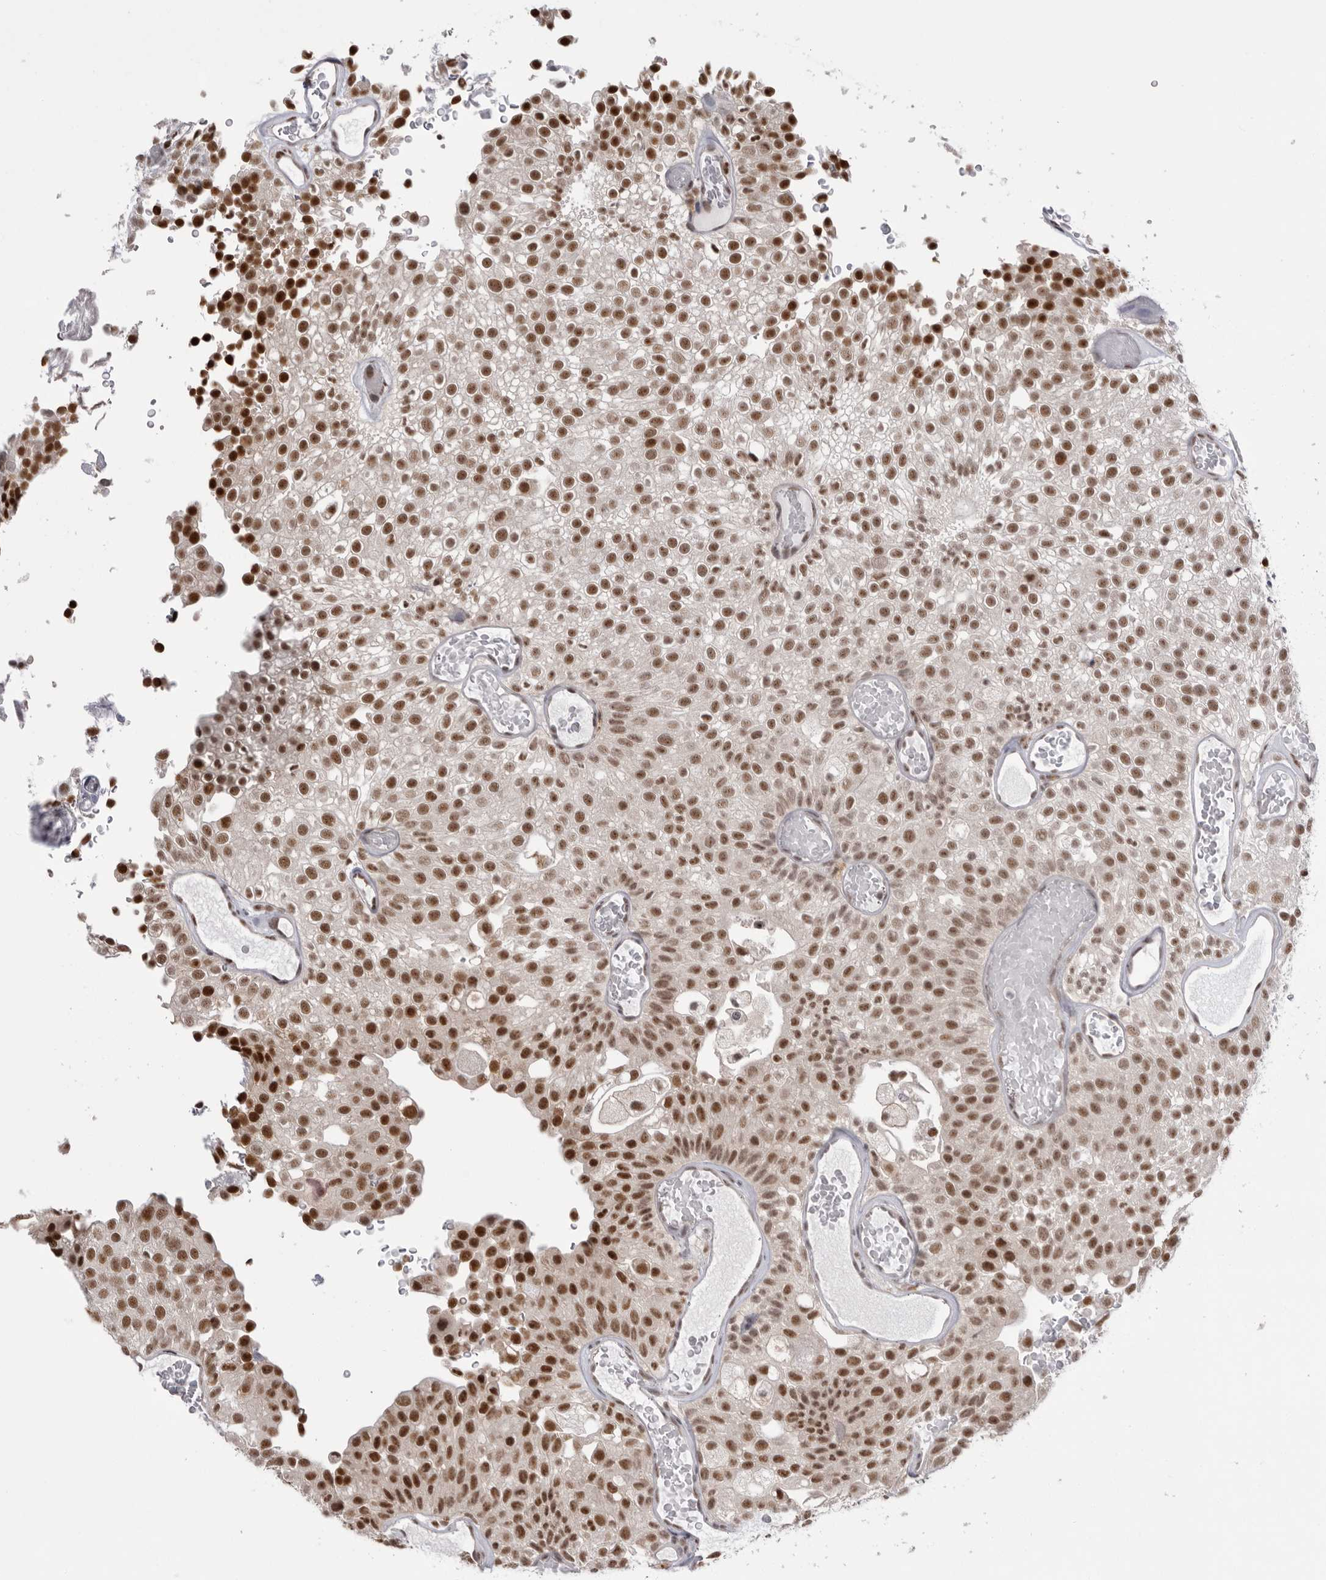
{"staining": {"intensity": "strong", "quantity": ">75%", "location": "nuclear"}, "tissue": "urothelial cancer", "cell_type": "Tumor cells", "image_type": "cancer", "snomed": [{"axis": "morphology", "description": "Urothelial carcinoma, Low grade"}, {"axis": "topography", "description": "Urinary bladder"}], "caption": "Immunohistochemistry of human low-grade urothelial carcinoma exhibits high levels of strong nuclear positivity in approximately >75% of tumor cells.", "gene": "BCLAF3", "patient": {"sex": "male", "age": 78}}